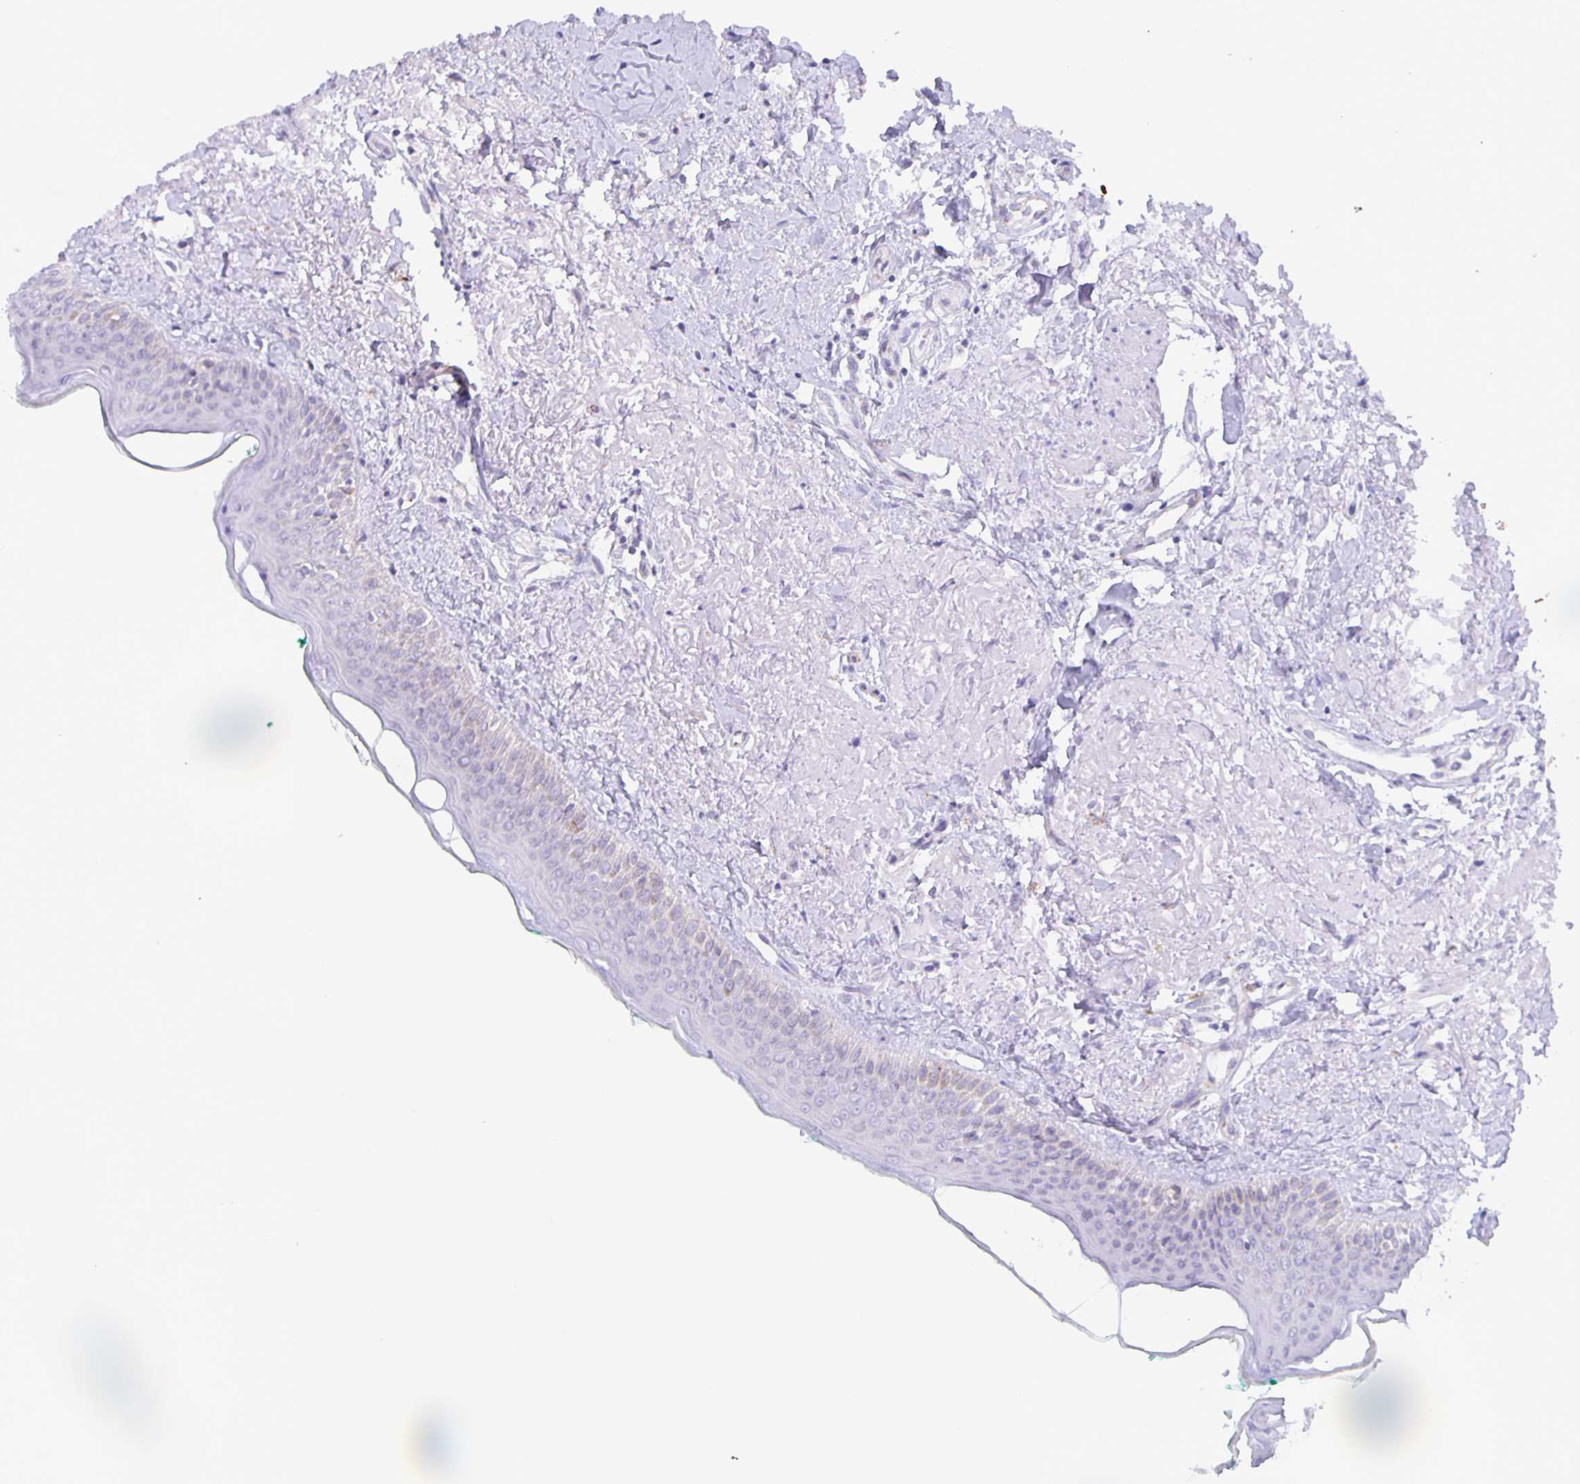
{"staining": {"intensity": "negative", "quantity": "none", "location": "none"}, "tissue": "oral mucosa", "cell_type": "Squamous epithelial cells", "image_type": "normal", "snomed": [{"axis": "morphology", "description": "Normal tissue, NOS"}, {"axis": "topography", "description": "Oral tissue"}], "caption": "An image of oral mucosa stained for a protein reveals no brown staining in squamous epithelial cells.", "gene": "LIPA", "patient": {"sex": "female", "age": 70}}